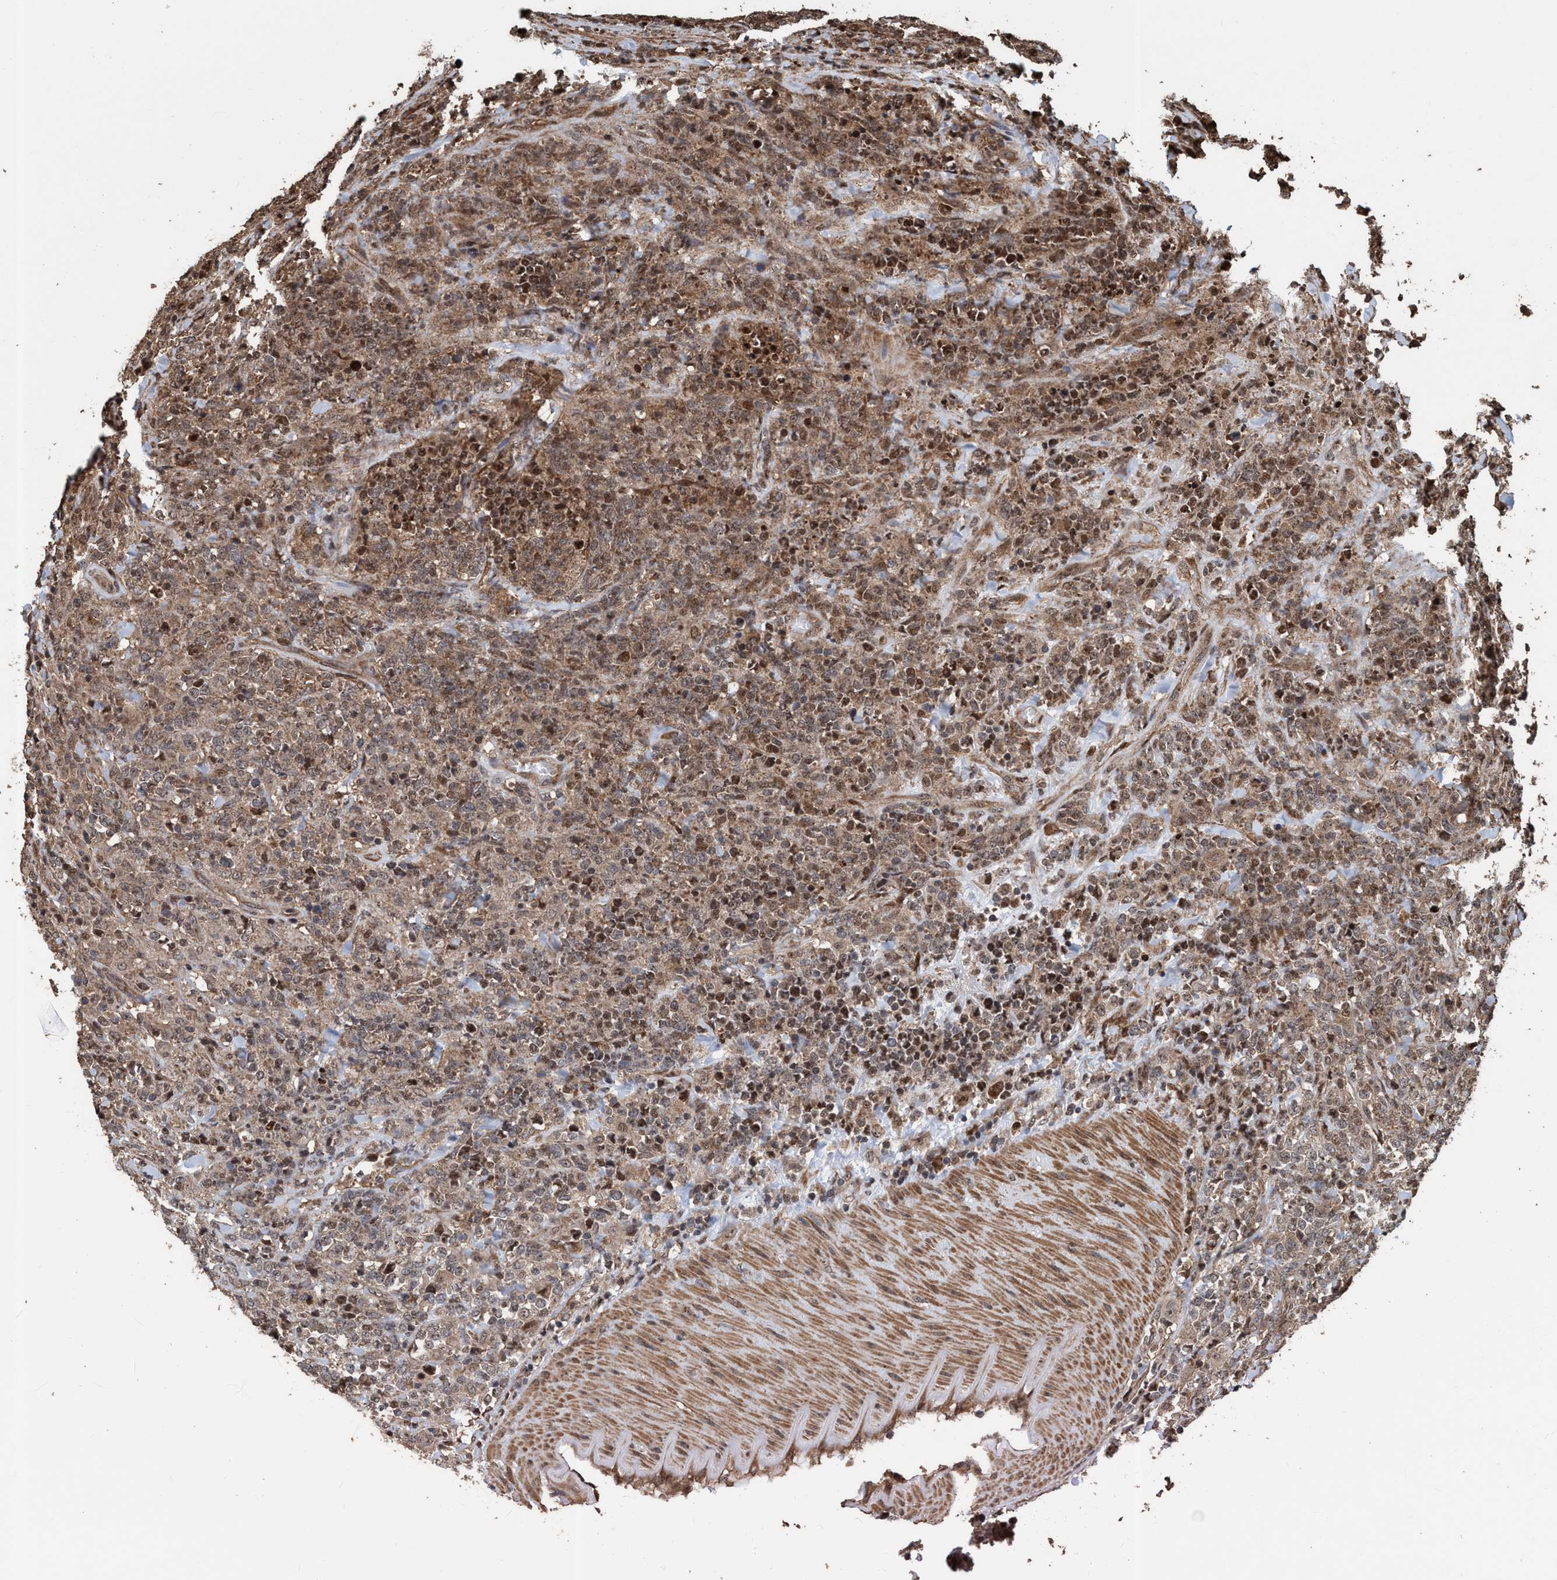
{"staining": {"intensity": "weak", "quantity": ">75%", "location": "cytoplasmic/membranous,nuclear"}, "tissue": "lymphoma", "cell_type": "Tumor cells", "image_type": "cancer", "snomed": [{"axis": "morphology", "description": "Malignant lymphoma, non-Hodgkin's type, High grade"}, {"axis": "topography", "description": "Soft tissue"}], "caption": "Brown immunohistochemical staining in human high-grade malignant lymphoma, non-Hodgkin's type demonstrates weak cytoplasmic/membranous and nuclear expression in about >75% of tumor cells.", "gene": "TRPC7", "patient": {"sex": "male", "age": 18}}